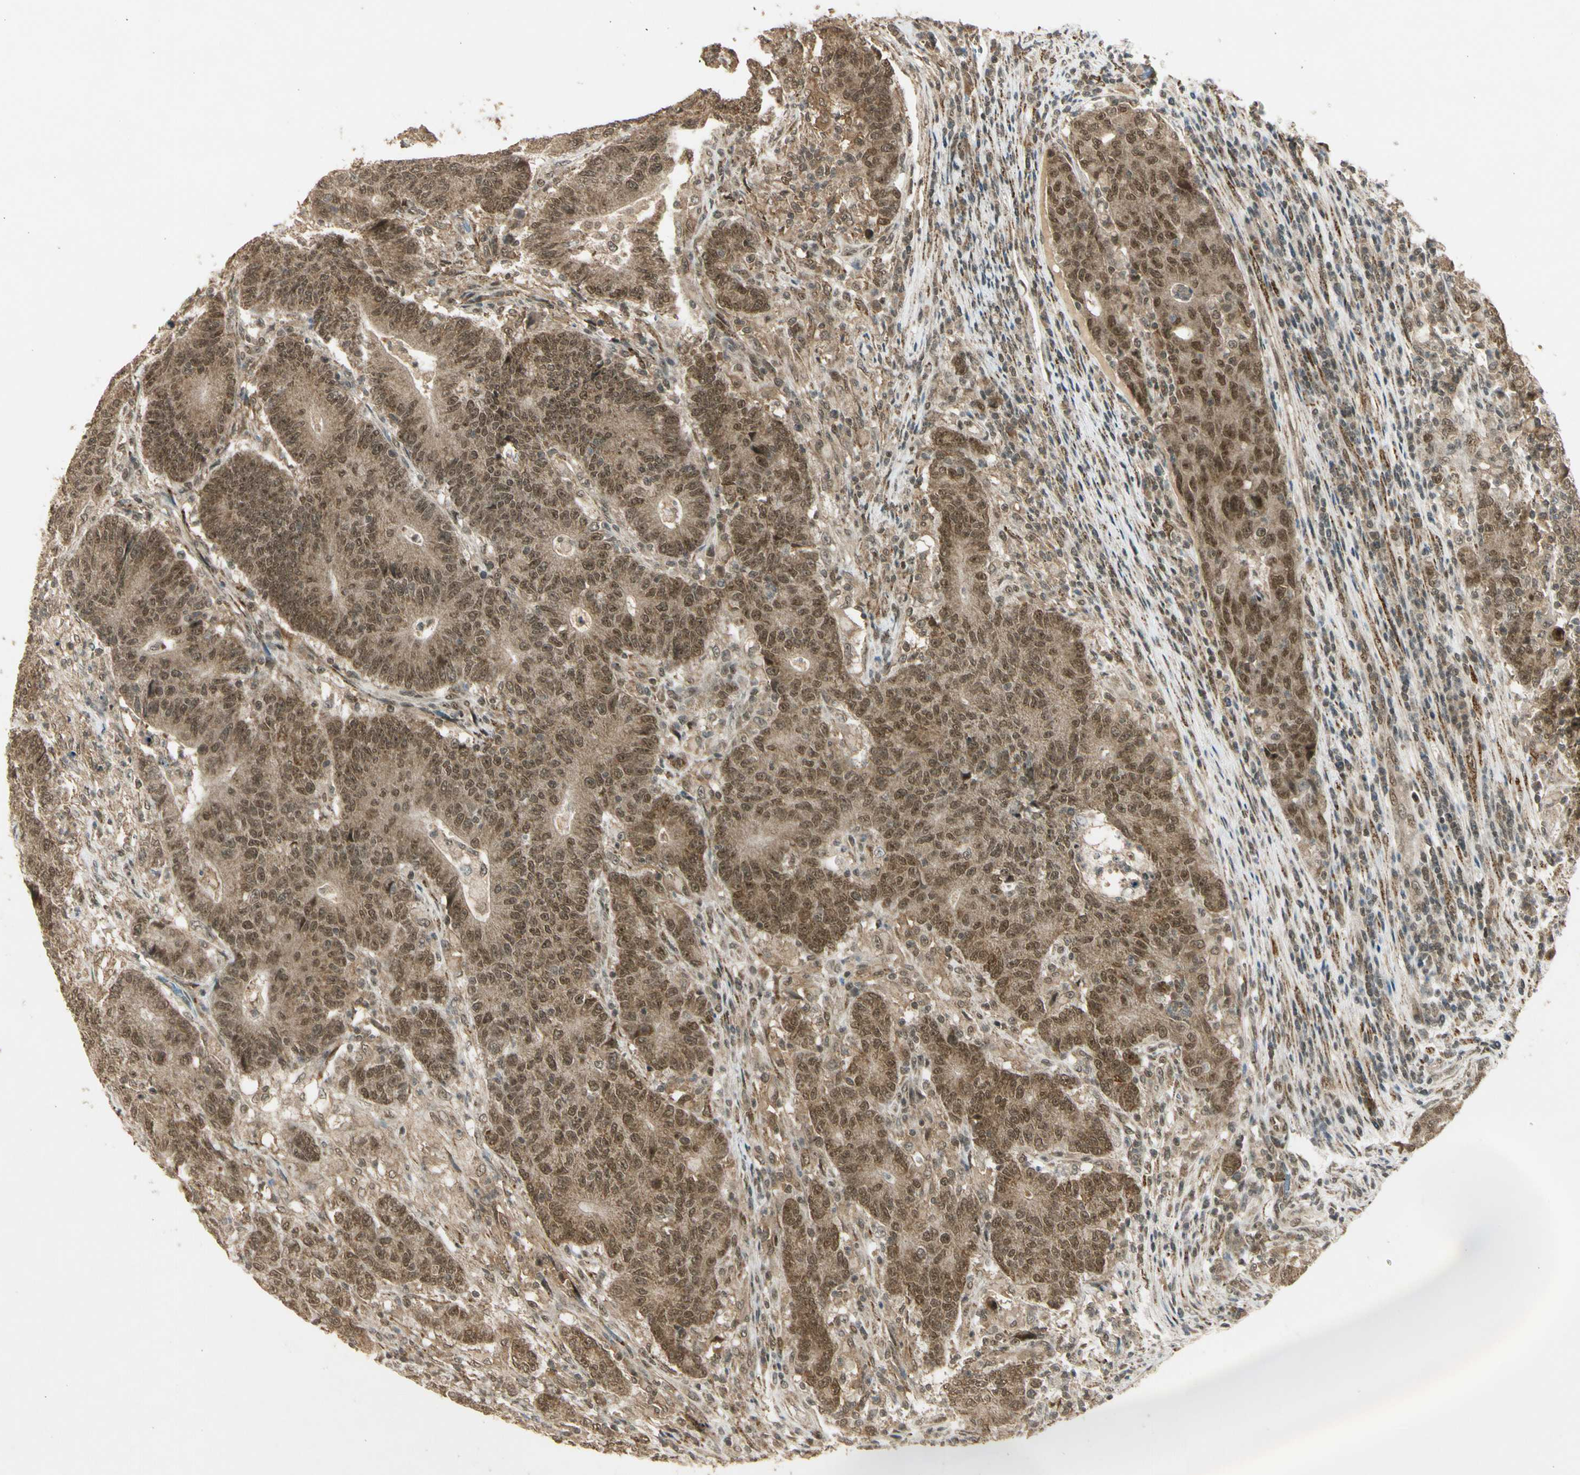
{"staining": {"intensity": "moderate", "quantity": ">75%", "location": "cytoplasmic/membranous,nuclear"}, "tissue": "colorectal cancer", "cell_type": "Tumor cells", "image_type": "cancer", "snomed": [{"axis": "morphology", "description": "Normal tissue, NOS"}, {"axis": "morphology", "description": "Adenocarcinoma, NOS"}, {"axis": "topography", "description": "Colon"}], "caption": "This histopathology image reveals colorectal cancer (adenocarcinoma) stained with immunohistochemistry to label a protein in brown. The cytoplasmic/membranous and nuclear of tumor cells show moderate positivity for the protein. Nuclei are counter-stained blue.", "gene": "ZNF135", "patient": {"sex": "female", "age": 75}}